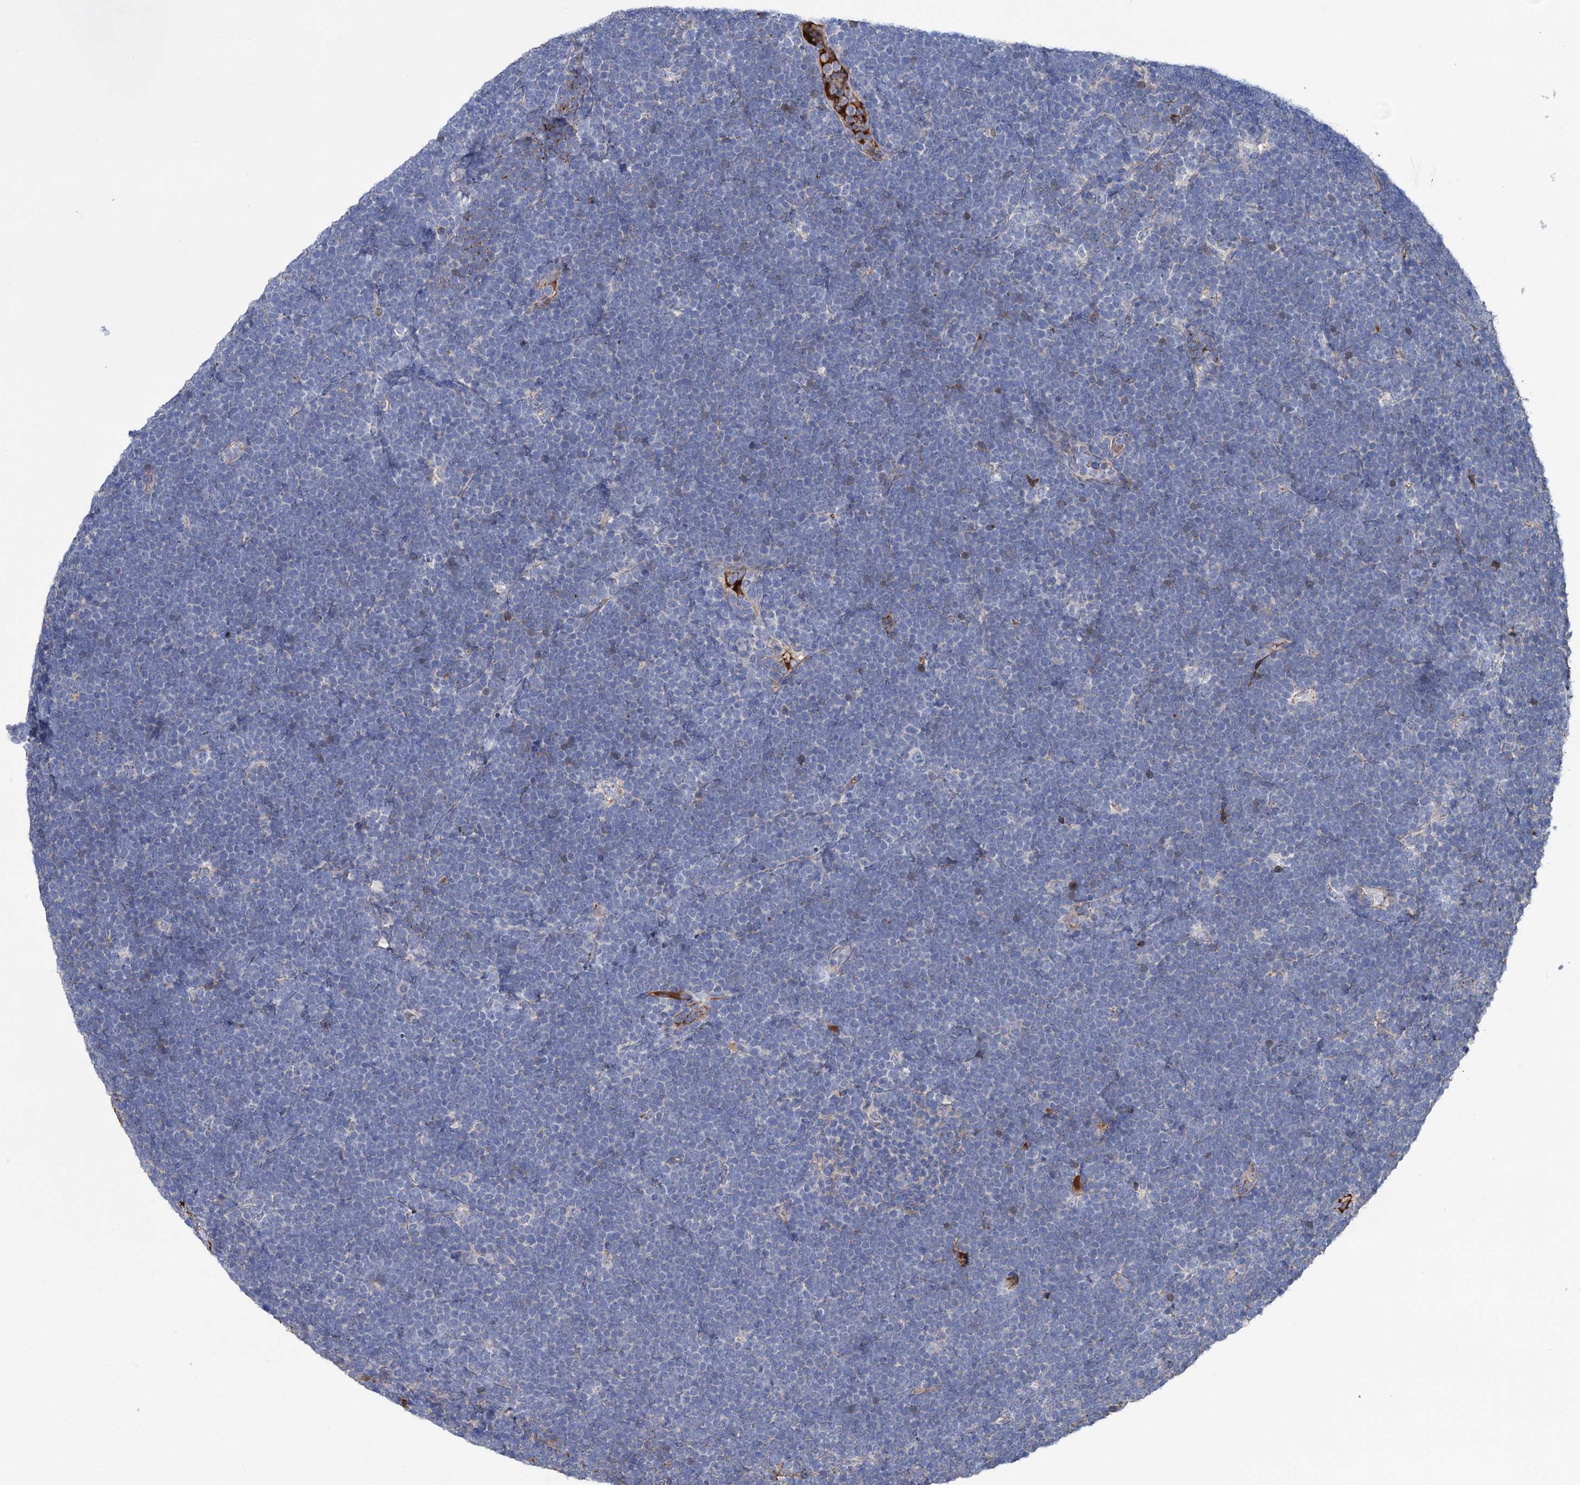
{"staining": {"intensity": "negative", "quantity": "none", "location": "none"}, "tissue": "lymphoma", "cell_type": "Tumor cells", "image_type": "cancer", "snomed": [{"axis": "morphology", "description": "Malignant lymphoma, non-Hodgkin's type, High grade"}, {"axis": "topography", "description": "Lymph node"}], "caption": "Tumor cells are negative for brown protein staining in lymphoma.", "gene": "PPP1R32", "patient": {"sex": "male", "age": 13}}